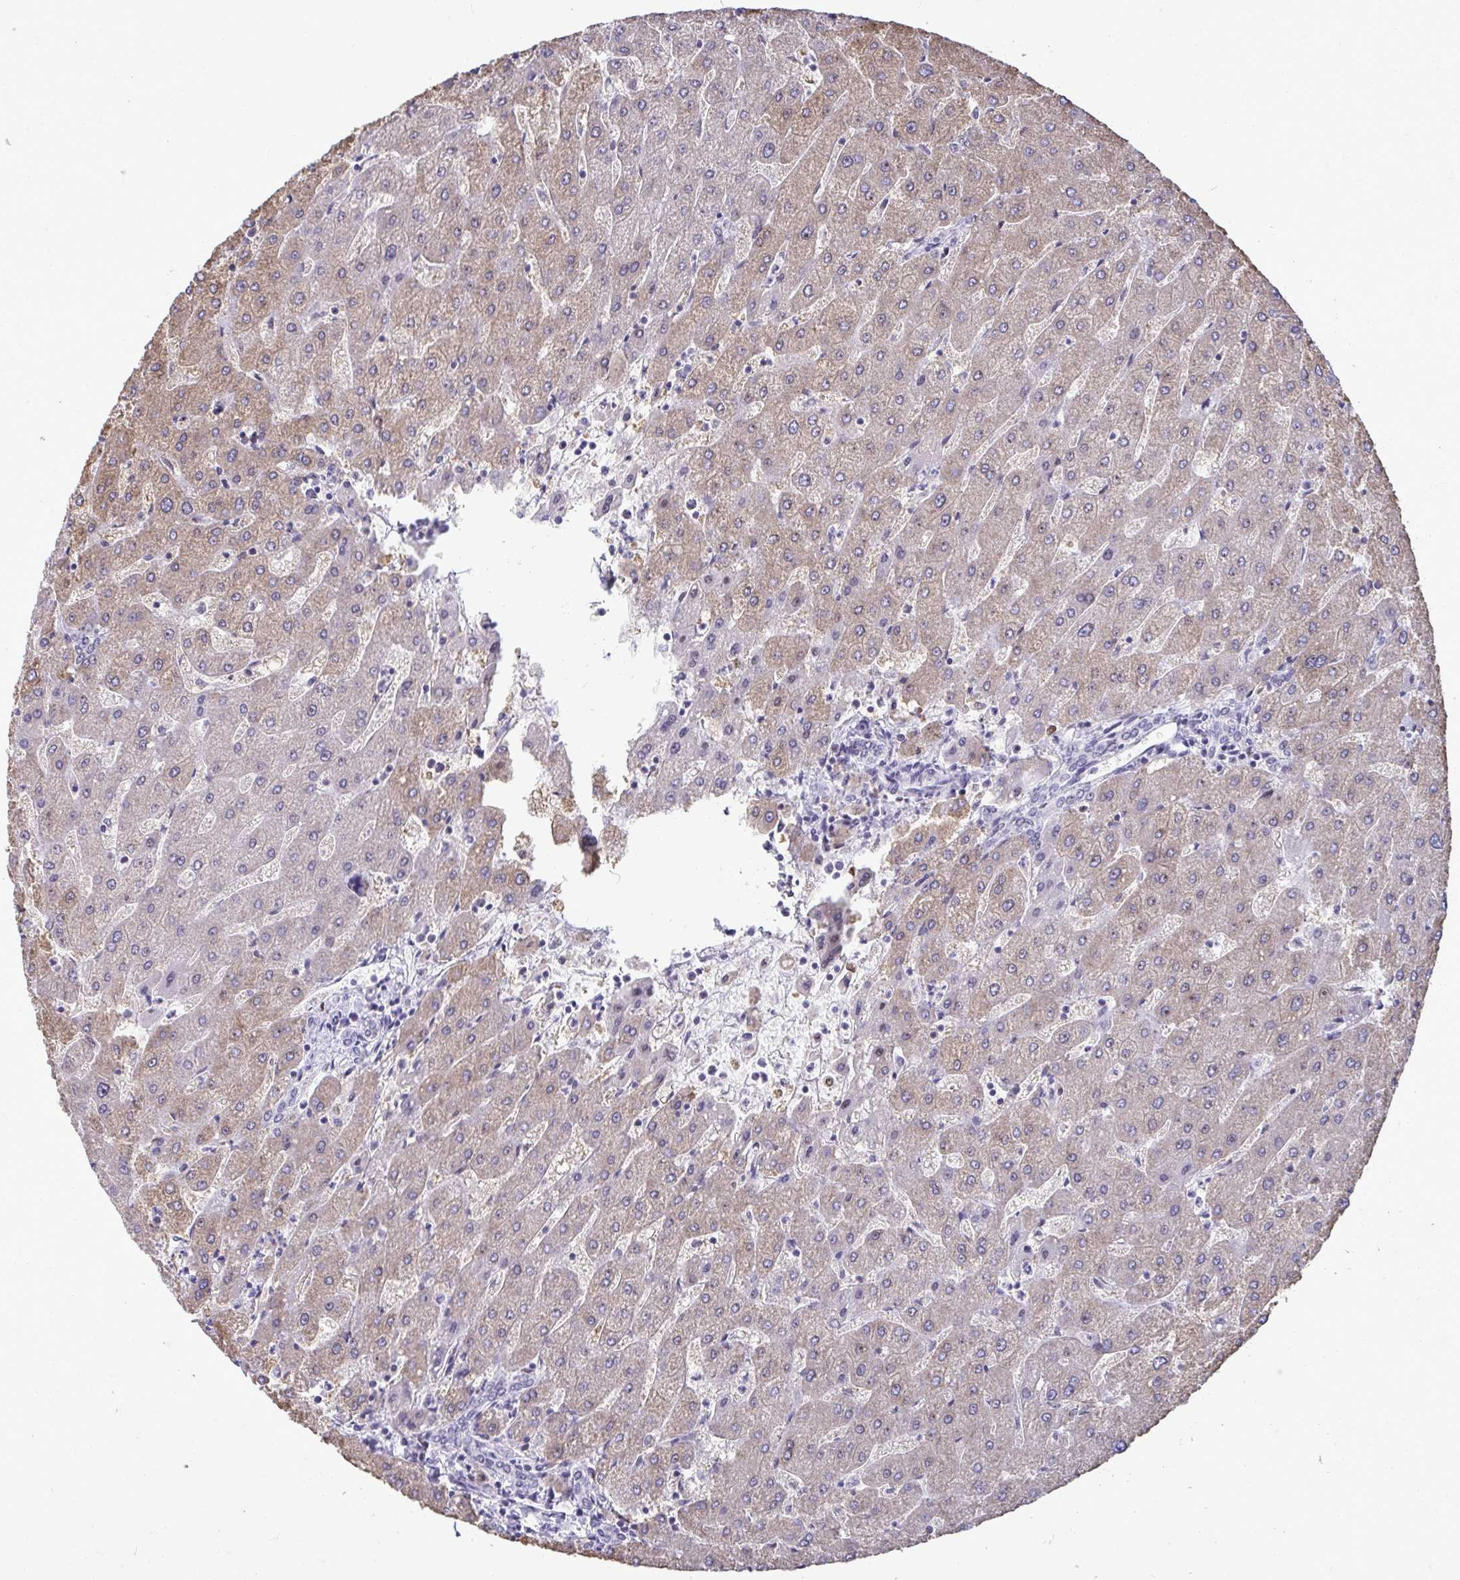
{"staining": {"intensity": "negative", "quantity": "none", "location": "none"}, "tissue": "liver", "cell_type": "Cholangiocytes", "image_type": "normal", "snomed": [{"axis": "morphology", "description": "Normal tissue, NOS"}, {"axis": "topography", "description": "Liver"}], "caption": "Cholangiocytes are negative for protein expression in benign human liver. (DAB immunohistochemistry with hematoxylin counter stain).", "gene": "PELP1", "patient": {"sex": "male", "age": 67}}